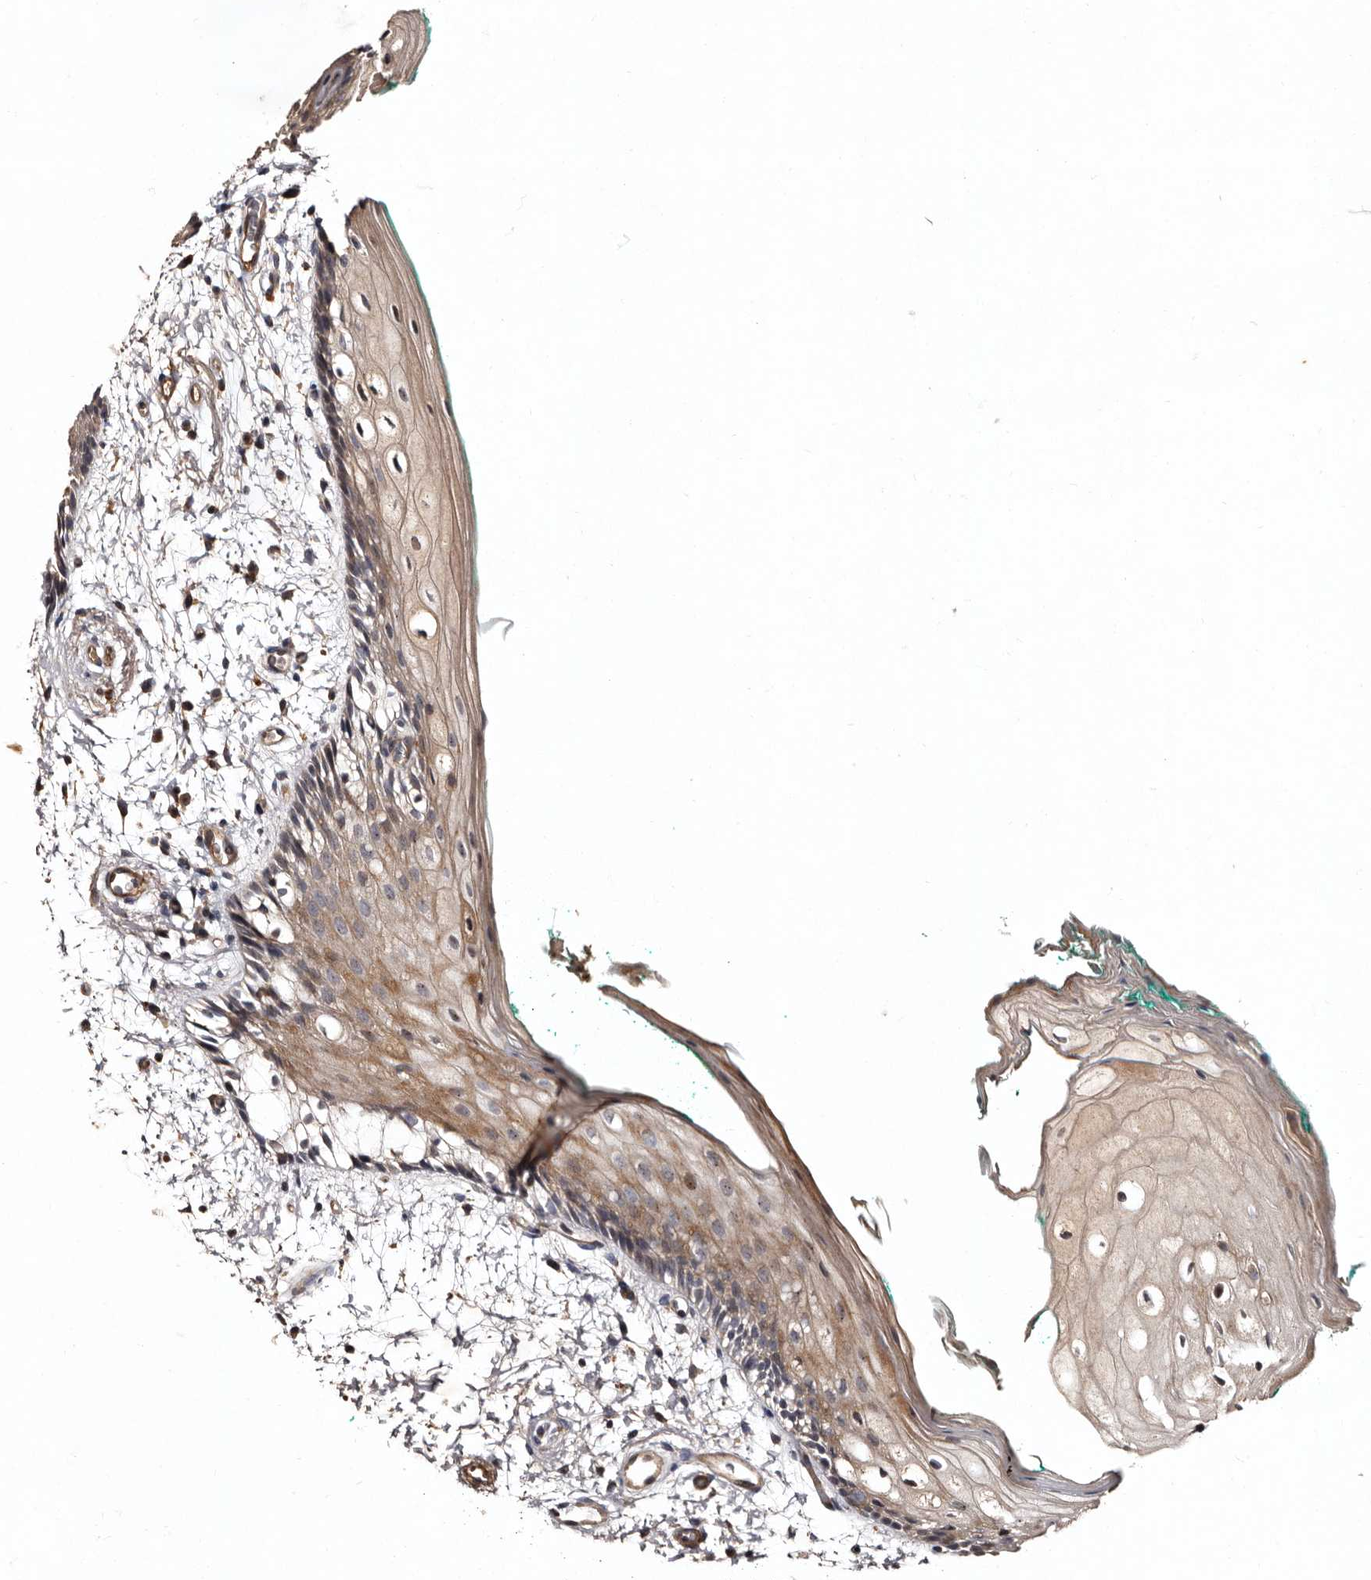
{"staining": {"intensity": "moderate", "quantity": "25%-75%", "location": "cytoplasmic/membranous"}, "tissue": "oral mucosa", "cell_type": "Squamous epithelial cells", "image_type": "normal", "snomed": [{"axis": "morphology", "description": "Normal tissue, NOS"}, {"axis": "topography", "description": "Skeletal muscle"}, {"axis": "topography", "description": "Oral tissue"}, {"axis": "topography", "description": "Peripheral nerve tissue"}], "caption": "Immunohistochemical staining of benign human oral mucosa shows medium levels of moderate cytoplasmic/membranous positivity in about 25%-75% of squamous epithelial cells. (brown staining indicates protein expression, while blue staining denotes nuclei).", "gene": "PRKD3", "patient": {"sex": "female", "age": 84}}